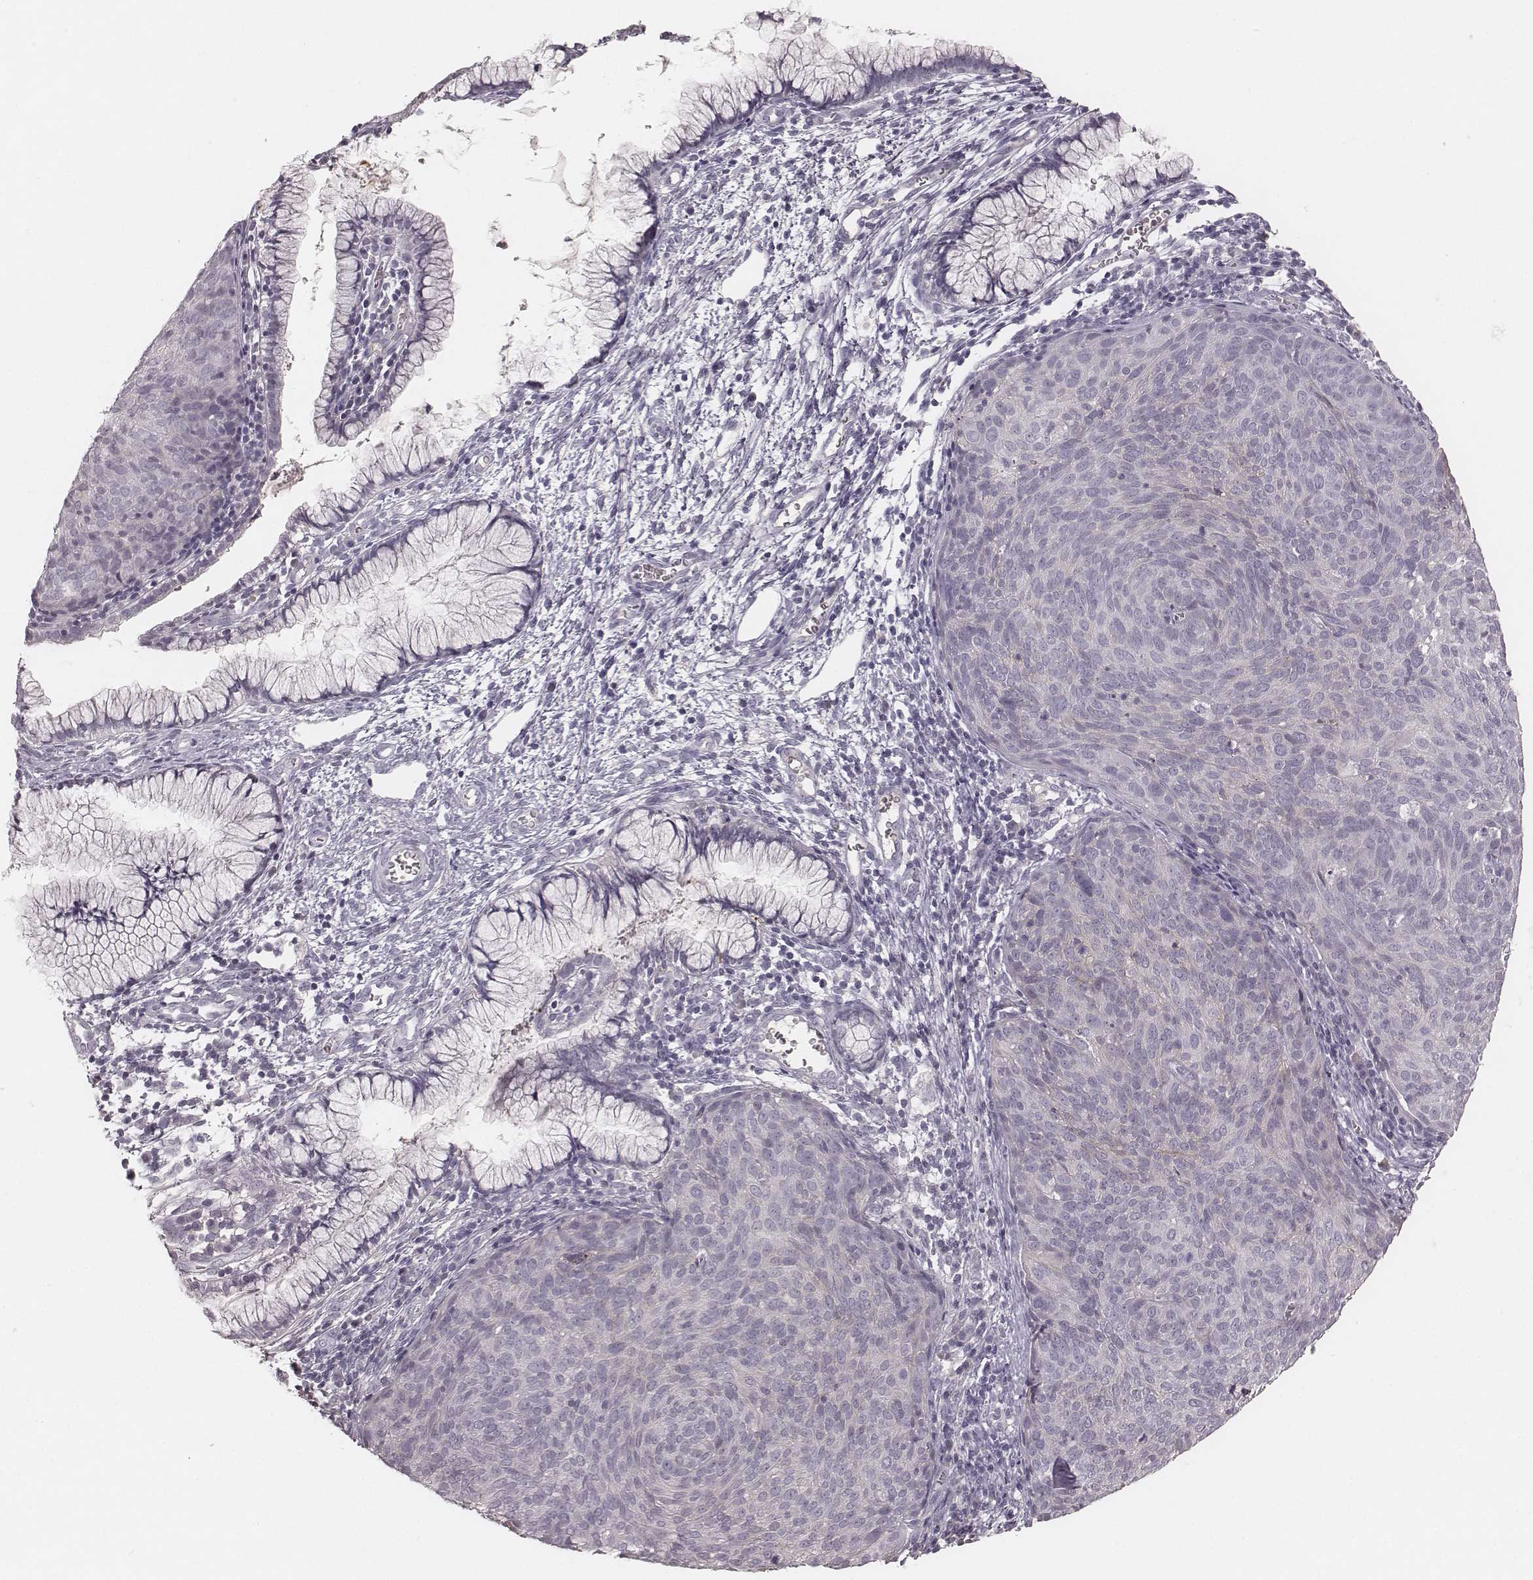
{"staining": {"intensity": "negative", "quantity": "none", "location": "none"}, "tissue": "cervical cancer", "cell_type": "Tumor cells", "image_type": "cancer", "snomed": [{"axis": "morphology", "description": "Squamous cell carcinoma, NOS"}, {"axis": "topography", "description": "Cervix"}], "caption": "Photomicrograph shows no protein positivity in tumor cells of cervical cancer tissue.", "gene": "SMIM24", "patient": {"sex": "female", "age": 39}}